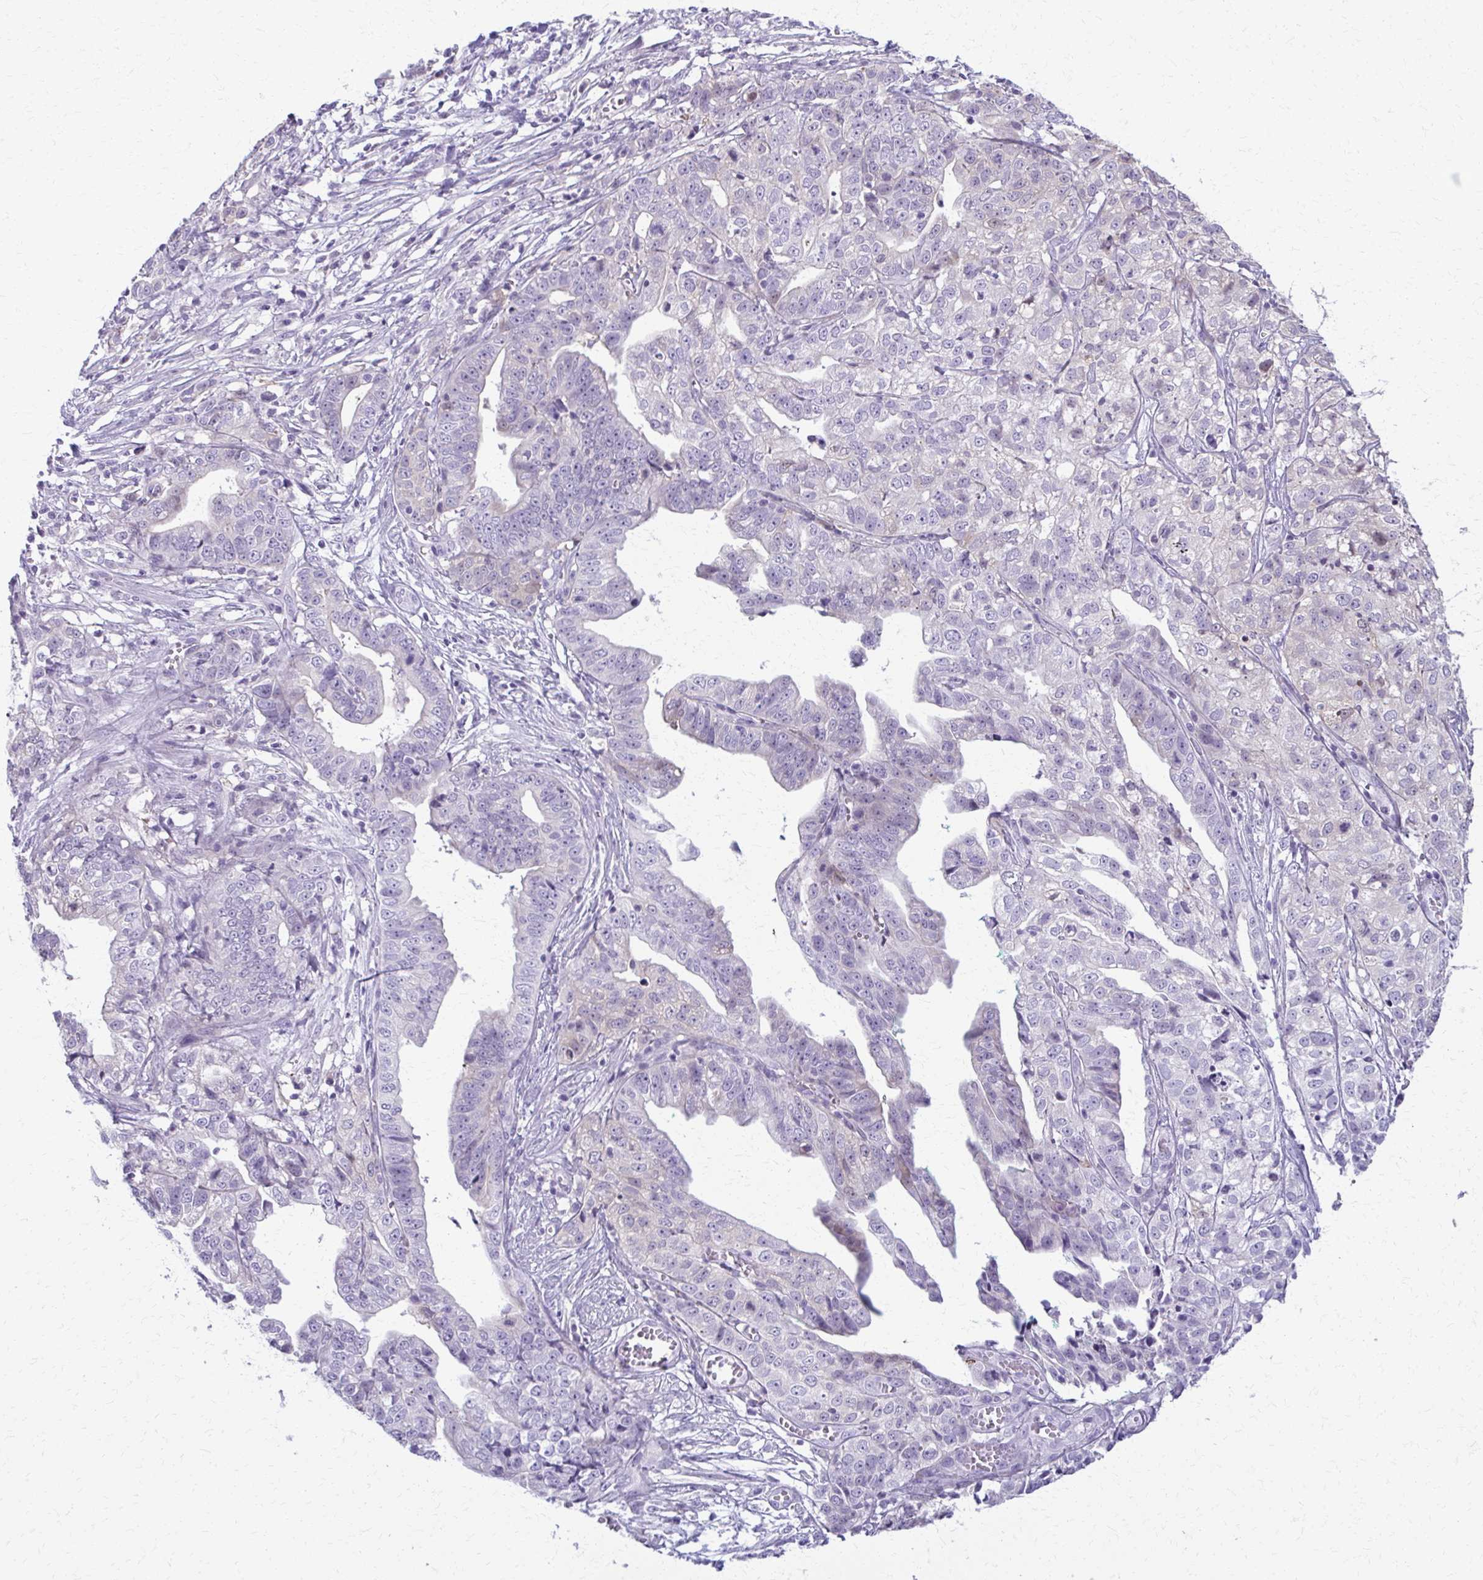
{"staining": {"intensity": "negative", "quantity": "none", "location": "none"}, "tissue": "stomach cancer", "cell_type": "Tumor cells", "image_type": "cancer", "snomed": [{"axis": "morphology", "description": "Adenocarcinoma, NOS"}, {"axis": "topography", "description": "Stomach, upper"}], "caption": "Immunohistochemical staining of human stomach adenocarcinoma displays no significant positivity in tumor cells.", "gene": "OR4M1", "patient": {"sex": "female", "age": 67}}